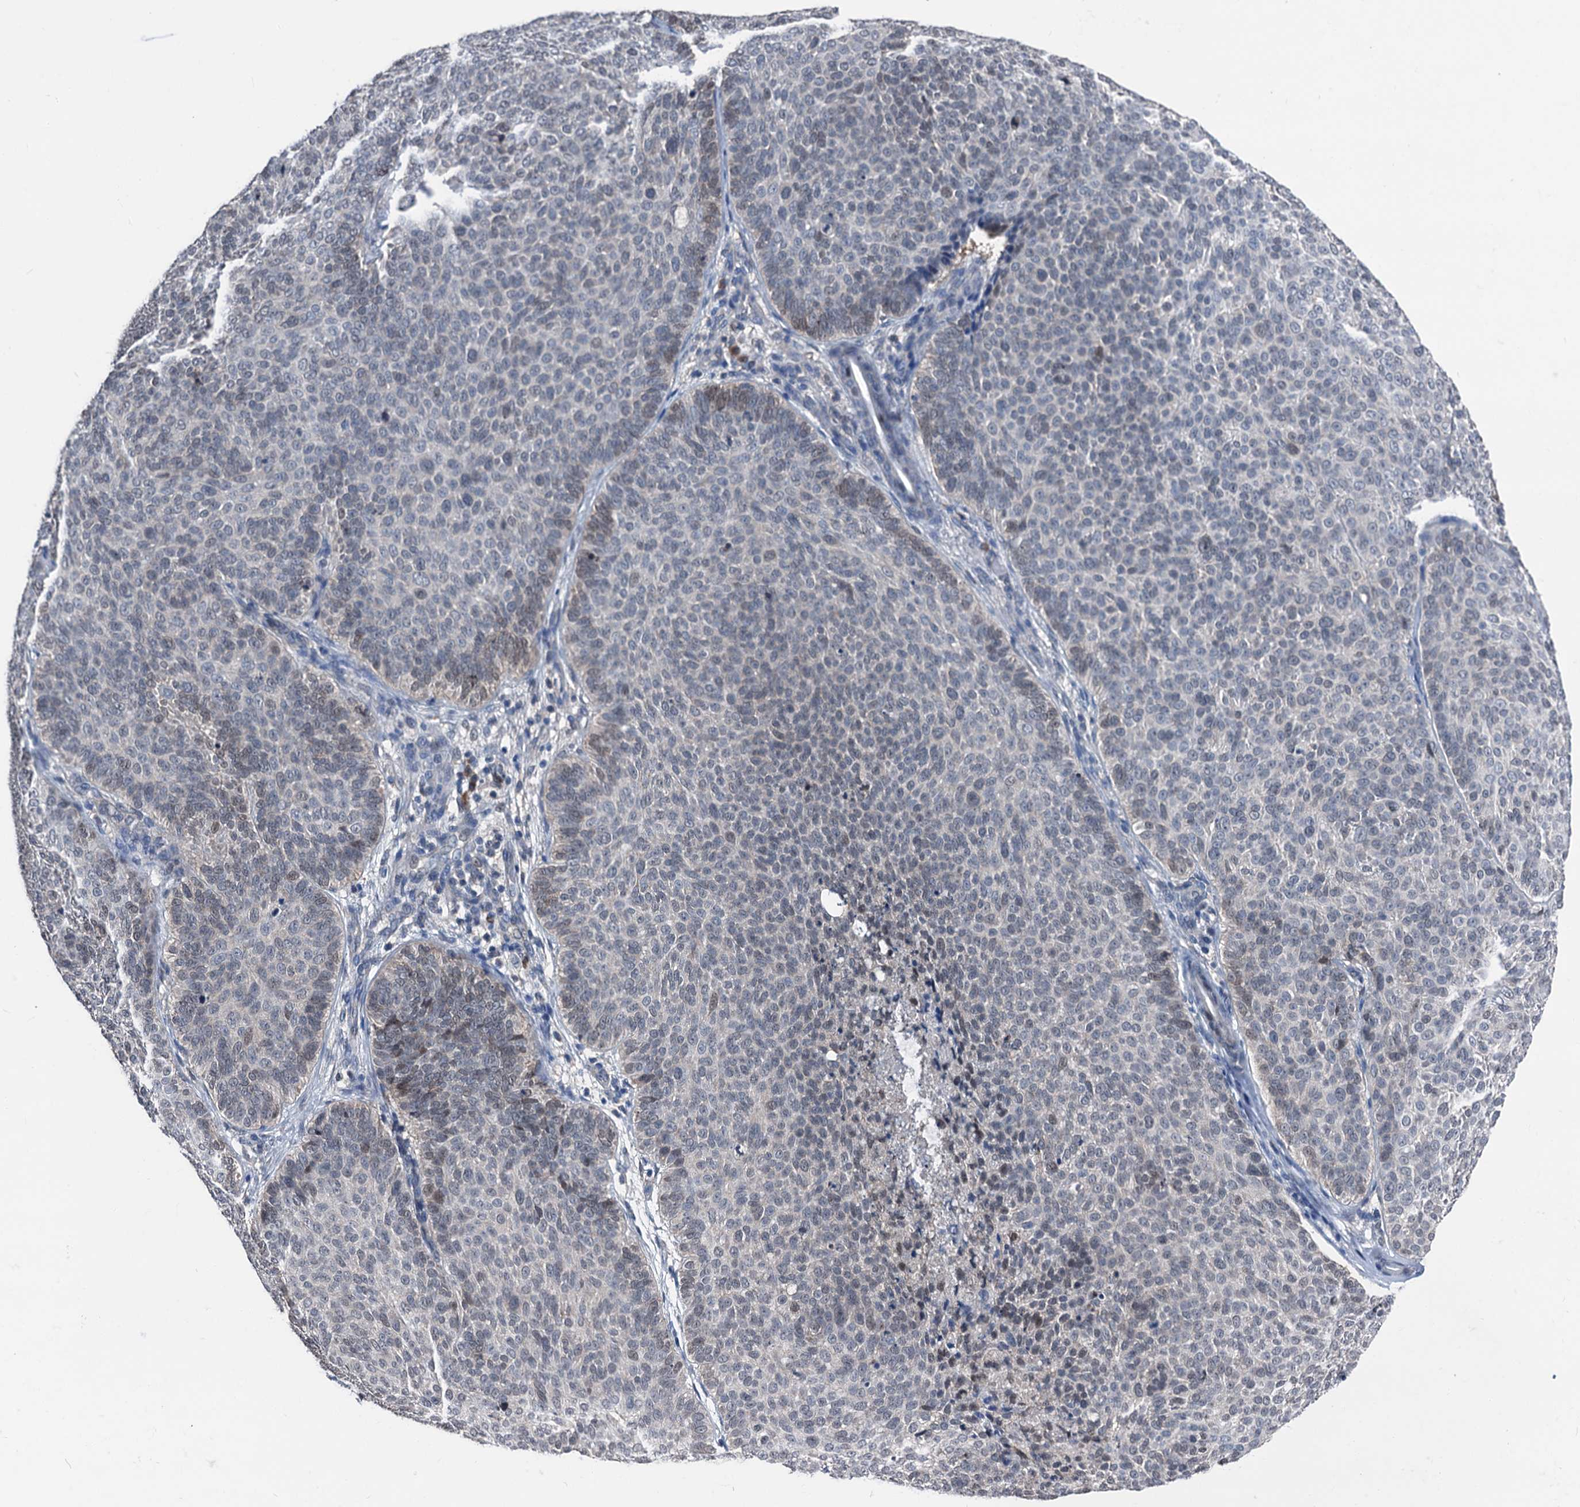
{"staining": {"intensity": "weak", "quantity": "<25%", "location": "nuclear"}, "tissue": "skin cancer", "cell_type": "Tumor cells", "image_type": "cancer", "snomed": [{"axis": "morphology", "description": "Basal cell carcinoma"}, {"axis": "topography", "description": "Skin"}], "caption": "There is no significant expression in tumor cells of skin cancer (basal cell carcinoma).", "gene": "GLO1", "patient": {"sex": "male", "age": 85}}